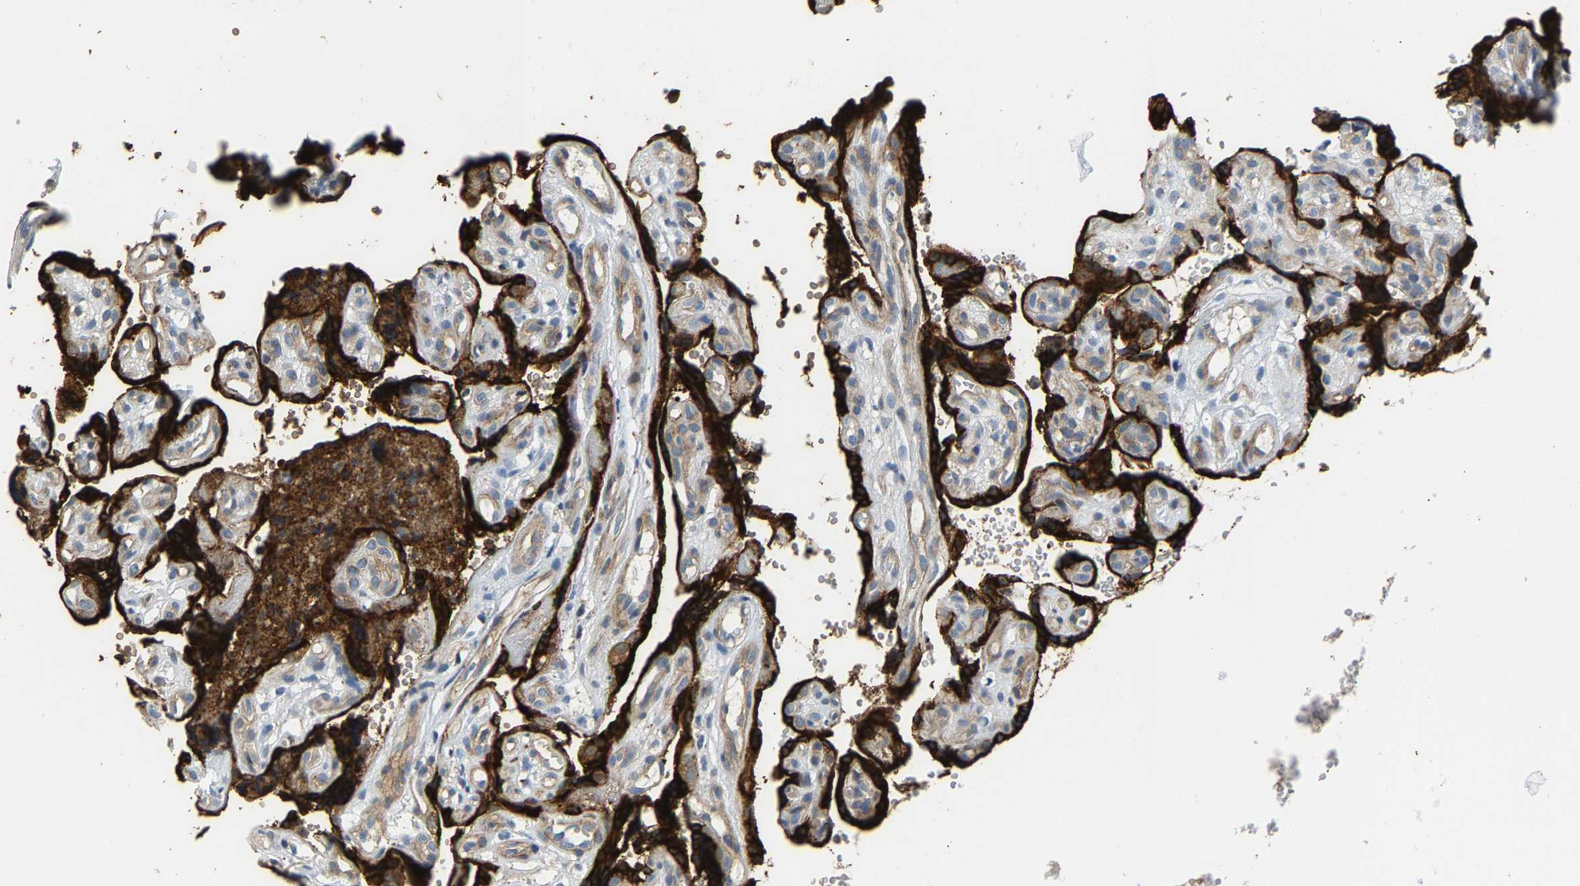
{"staining": {"intensity": "strong", "quantity": ">75%", "location": "cytoplasmic/membranous"}, "tissue": "placenta", "cell_type": "Trophoblastic cells", "image_type": "normal", "snomed": [{"axis": "morphology", "description": "Normal tissue, NOS"}, {"axis": "topography", "description": "Placenta"}], "caption": "DAB immunohistochemical staining of unremarkable placenta reveals strong cytoplasmic/membranous protein positivity in approximately >75% of trophoblastic cells. Nuclei are stained in blue.", "gene": "PAWR", "patient": {"sex": "female", "age": 30}}